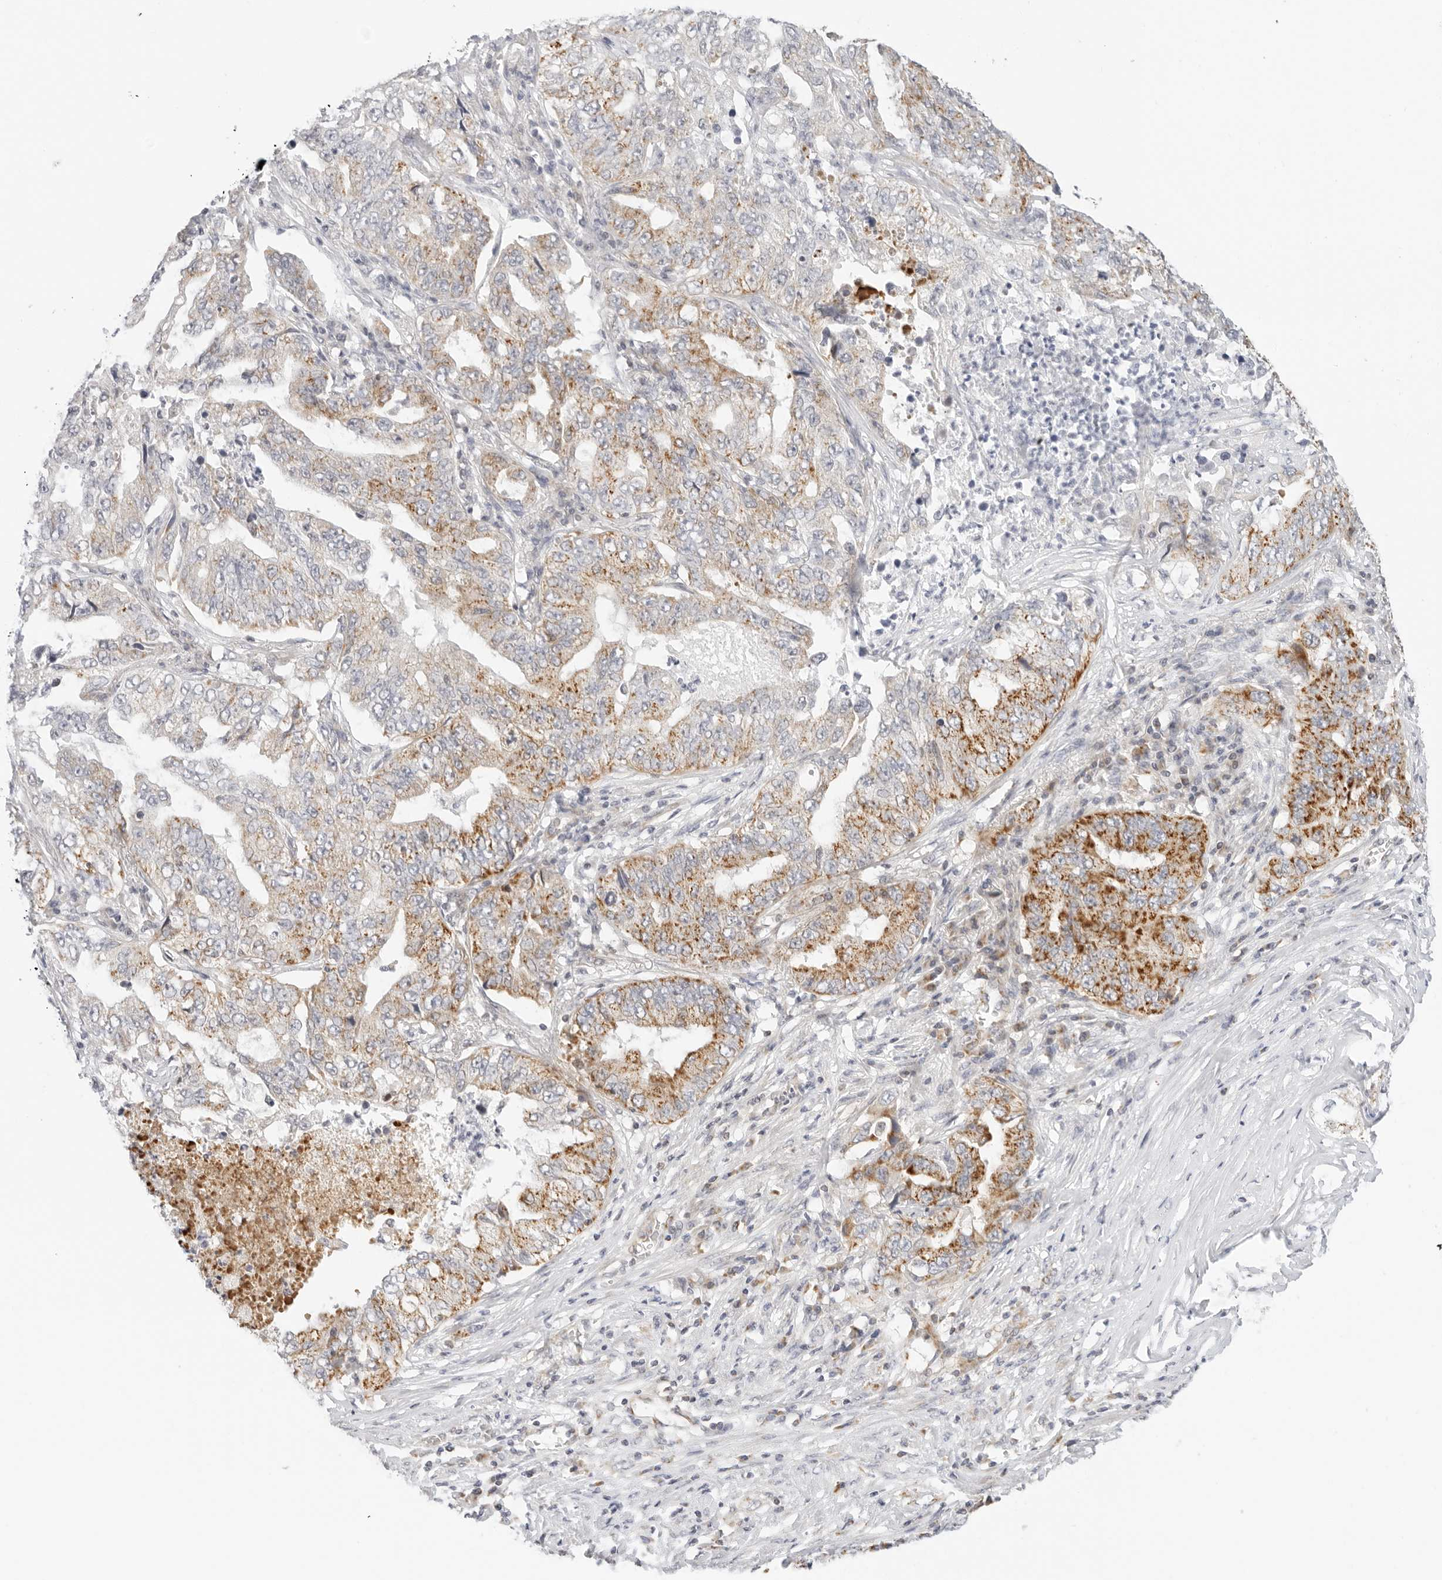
{"staining": {"intensity": "moderate", "quantity": "25%-75%", "location": "cytoplasmic/membranous"}, "tissue": "lung cancer", "cell_type": "Tumor cells", "image_type": "cancer", "snomed": [{"axis": "morphology", "description": "Adenocarcinoma, NOS"}, {"axis": "topography", "description": "Lung"}], "caption": "Lung adenocarcinoma tissue exhibits moderate cytoplasmic/membranous staining in approximately 25%-75% of tumor cells", "gene": "RC3H1", "patient": {"sex": "female", "age": 51}}